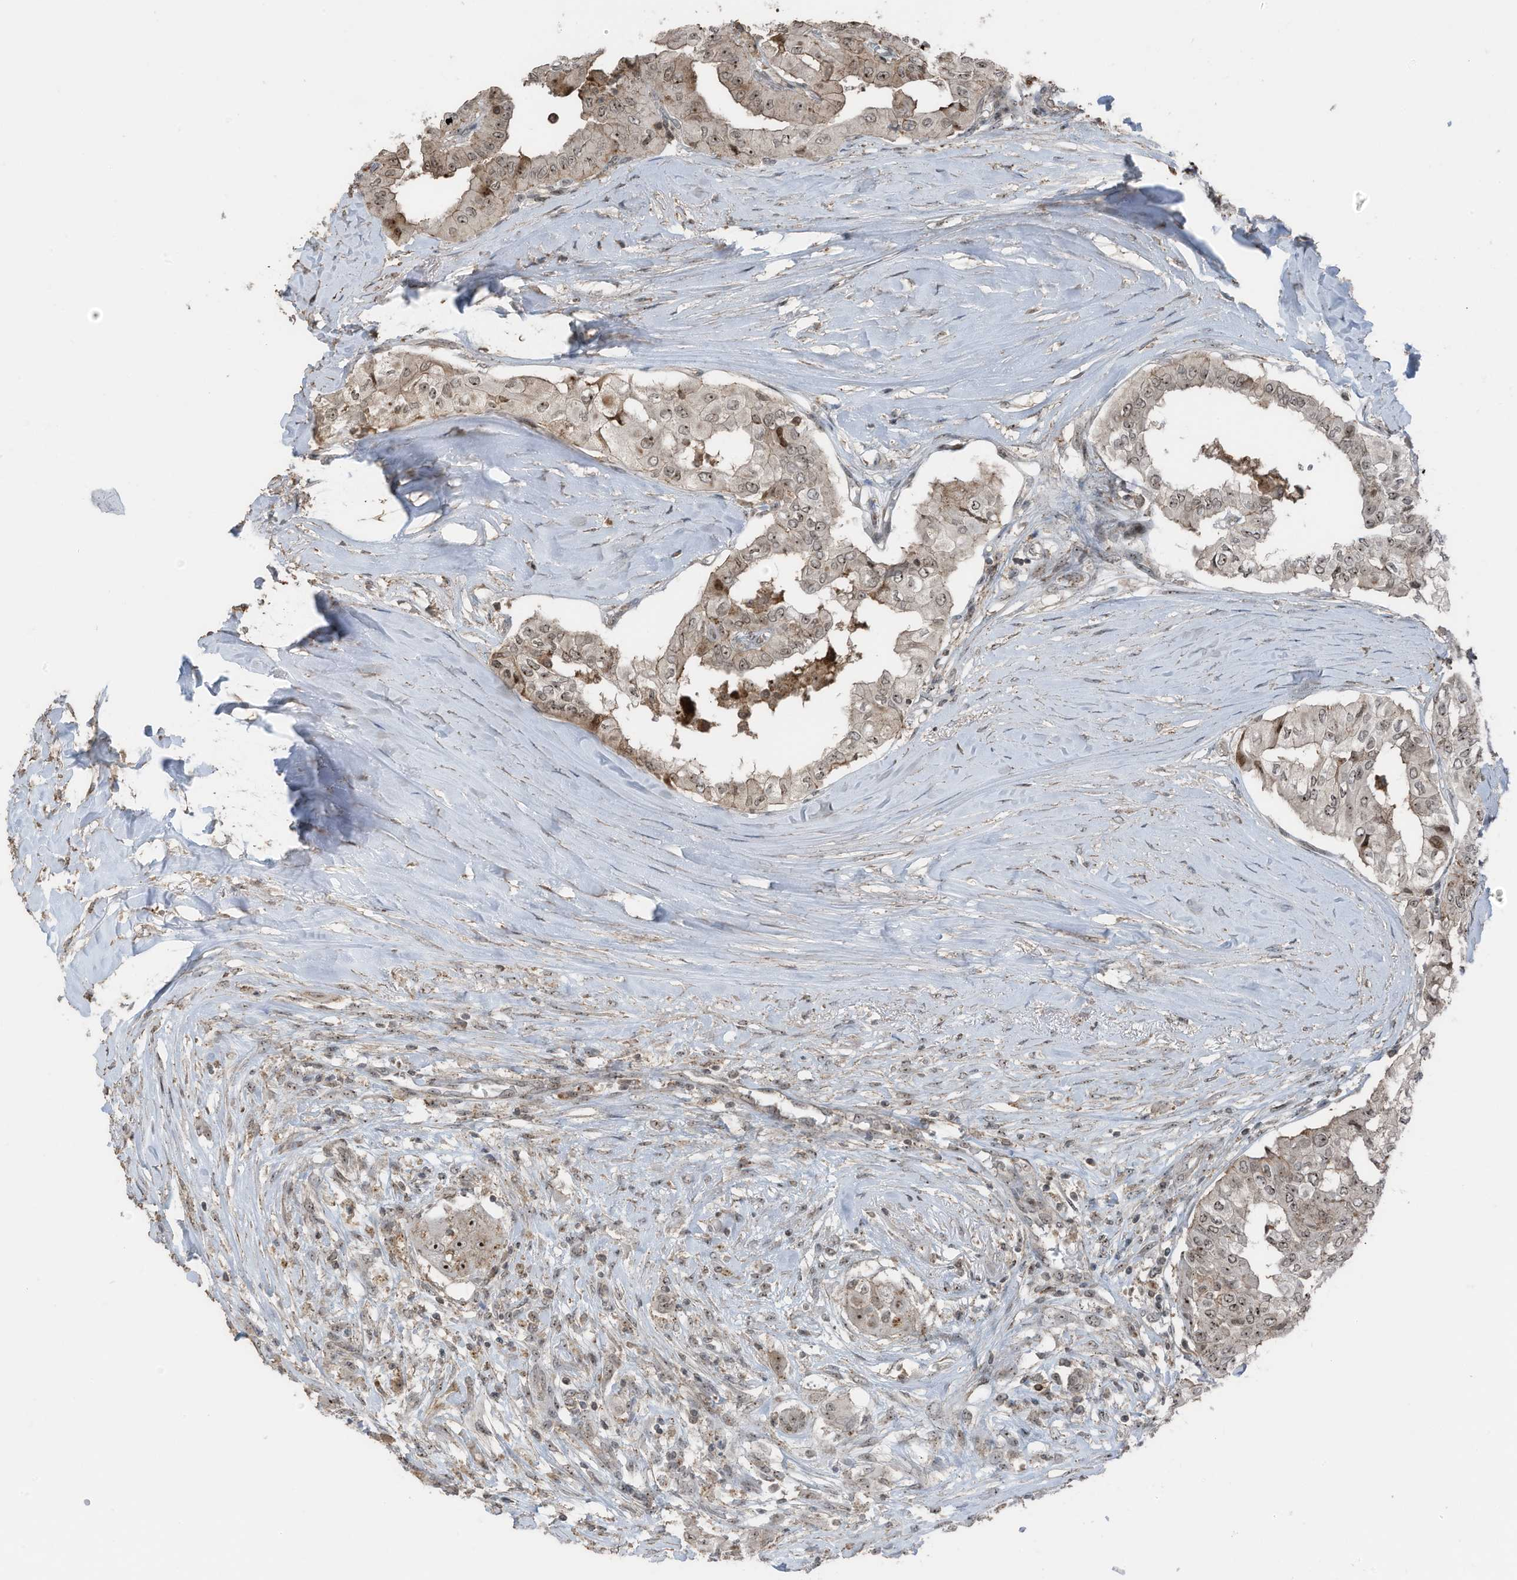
{"staining": {"intensity": "moderate", "quantity": ">75%", "location": "cytoplasmic/membranous,nuclear"}, "tissue": "thyroid cancer", "cell_type": "Tumor cells", "image_type": "cancer", "snomed": [{"axis": "morphology", "description": "Papillary adenocarcinoma, NOS"}, {"axis": "topography", "description": "Thyroid gland"}], "caption": "A photomicrograph showing moderate cytoplasmic/membranous and nuclear positivity in about >75% of tumor cells in thyroid papillary adenocarcinoma, as visualized by brown immunohistochemical staining.", "gene": "UTP3", "patient": {"sex": "female", "age": 59}}